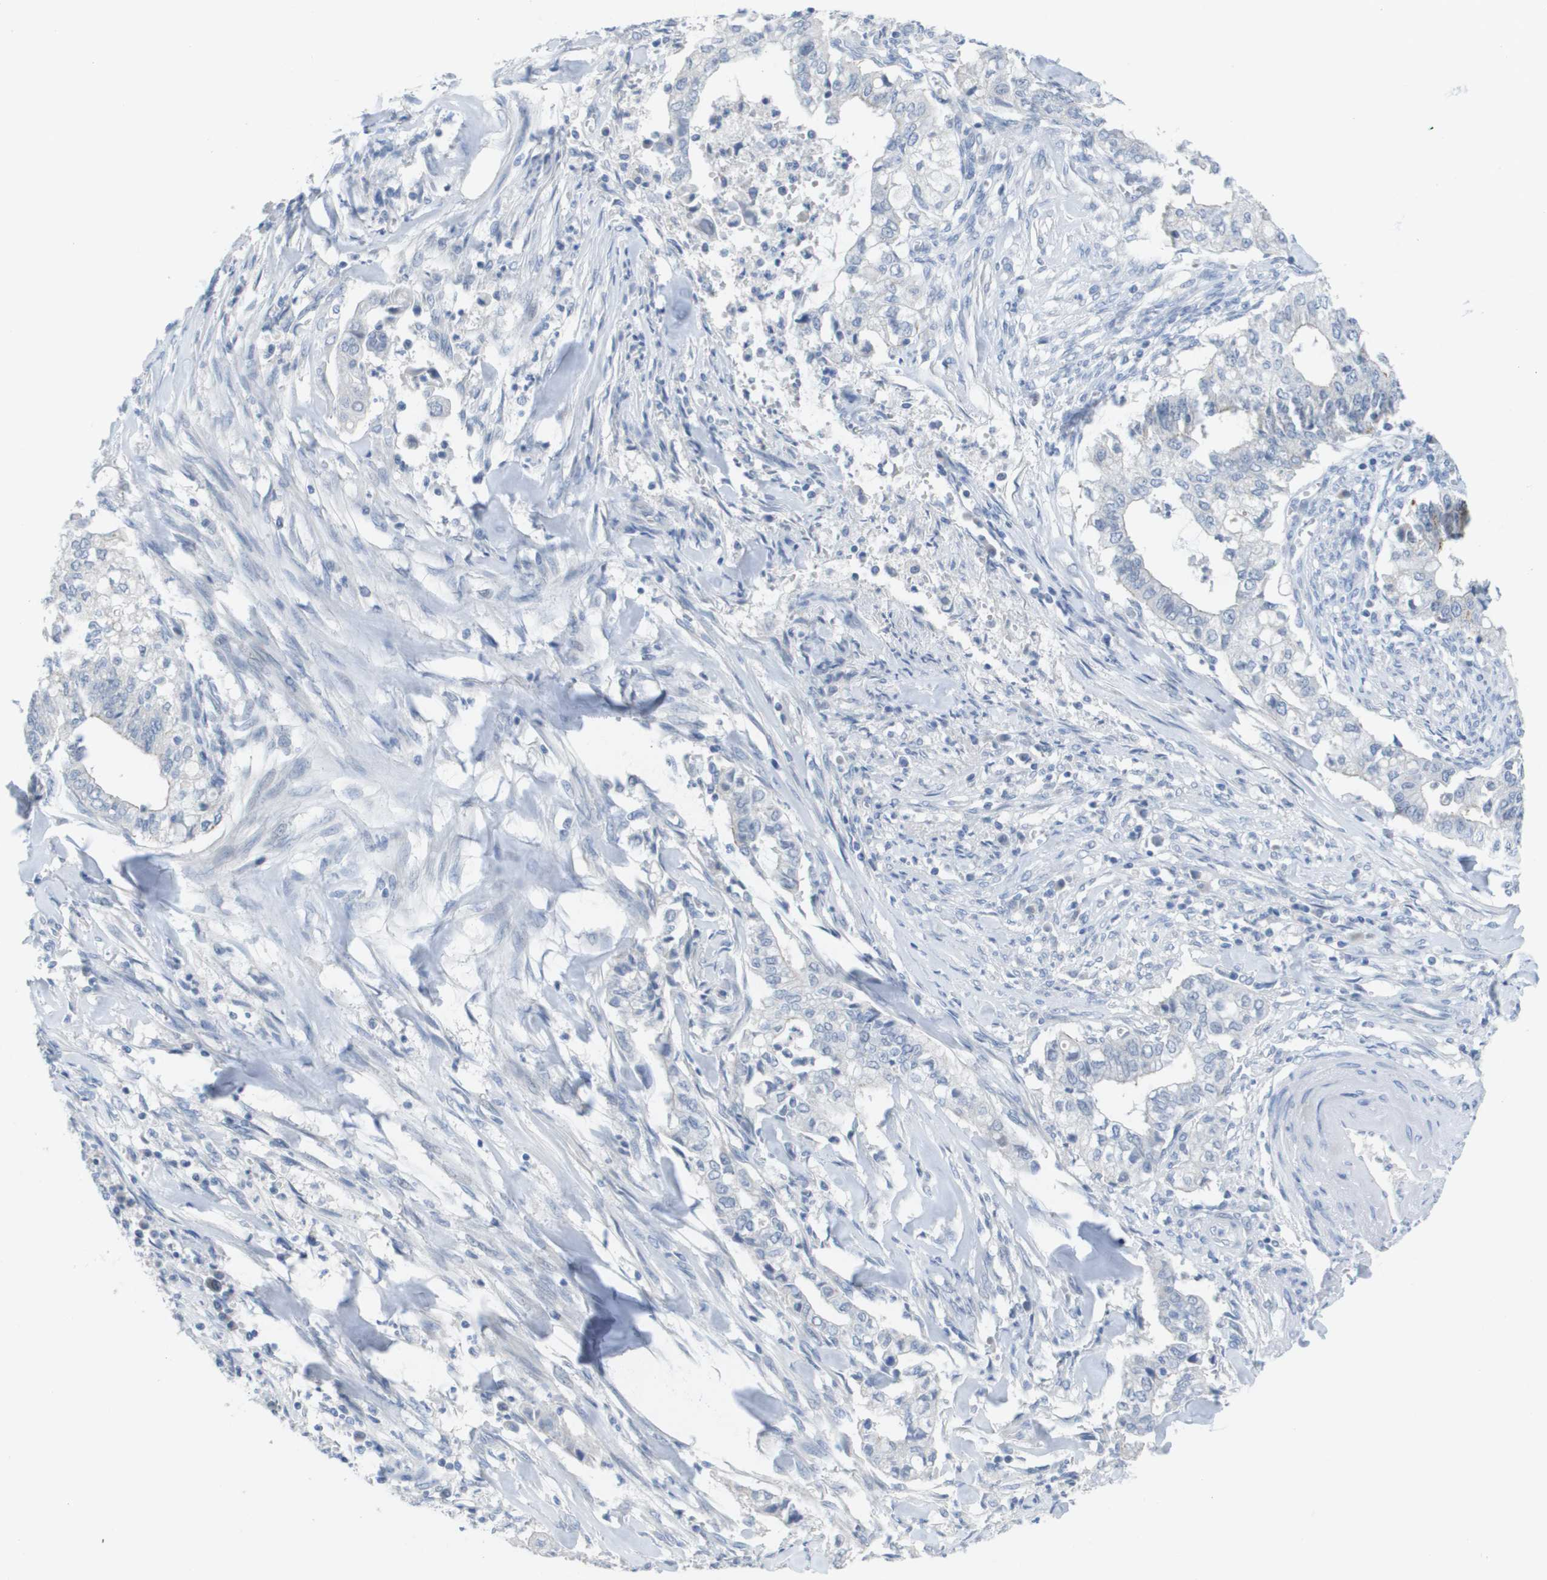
{"staining": {"intensity": "negative", "quantity": "none", "location": "none"}, "tissue": "cervical cancer", "cell_type": "Tumor cells", "image_type": "cancer", "snomed": [{"axis": "morphology", "description": "Adenocarcinoma, NOS"}, {"axis": "topography", "description": "Cervix"}], "caption": "DAB immunohistochemical staining of cervical cancer exhibits no significant staining in tumor cells. (DAB (3,3'-diaminobenzidine) IHC visualized using brightfield microscopy, high magnification).", "gene": "PDE4A", "patient": {"sex": "female", "age": 44}}